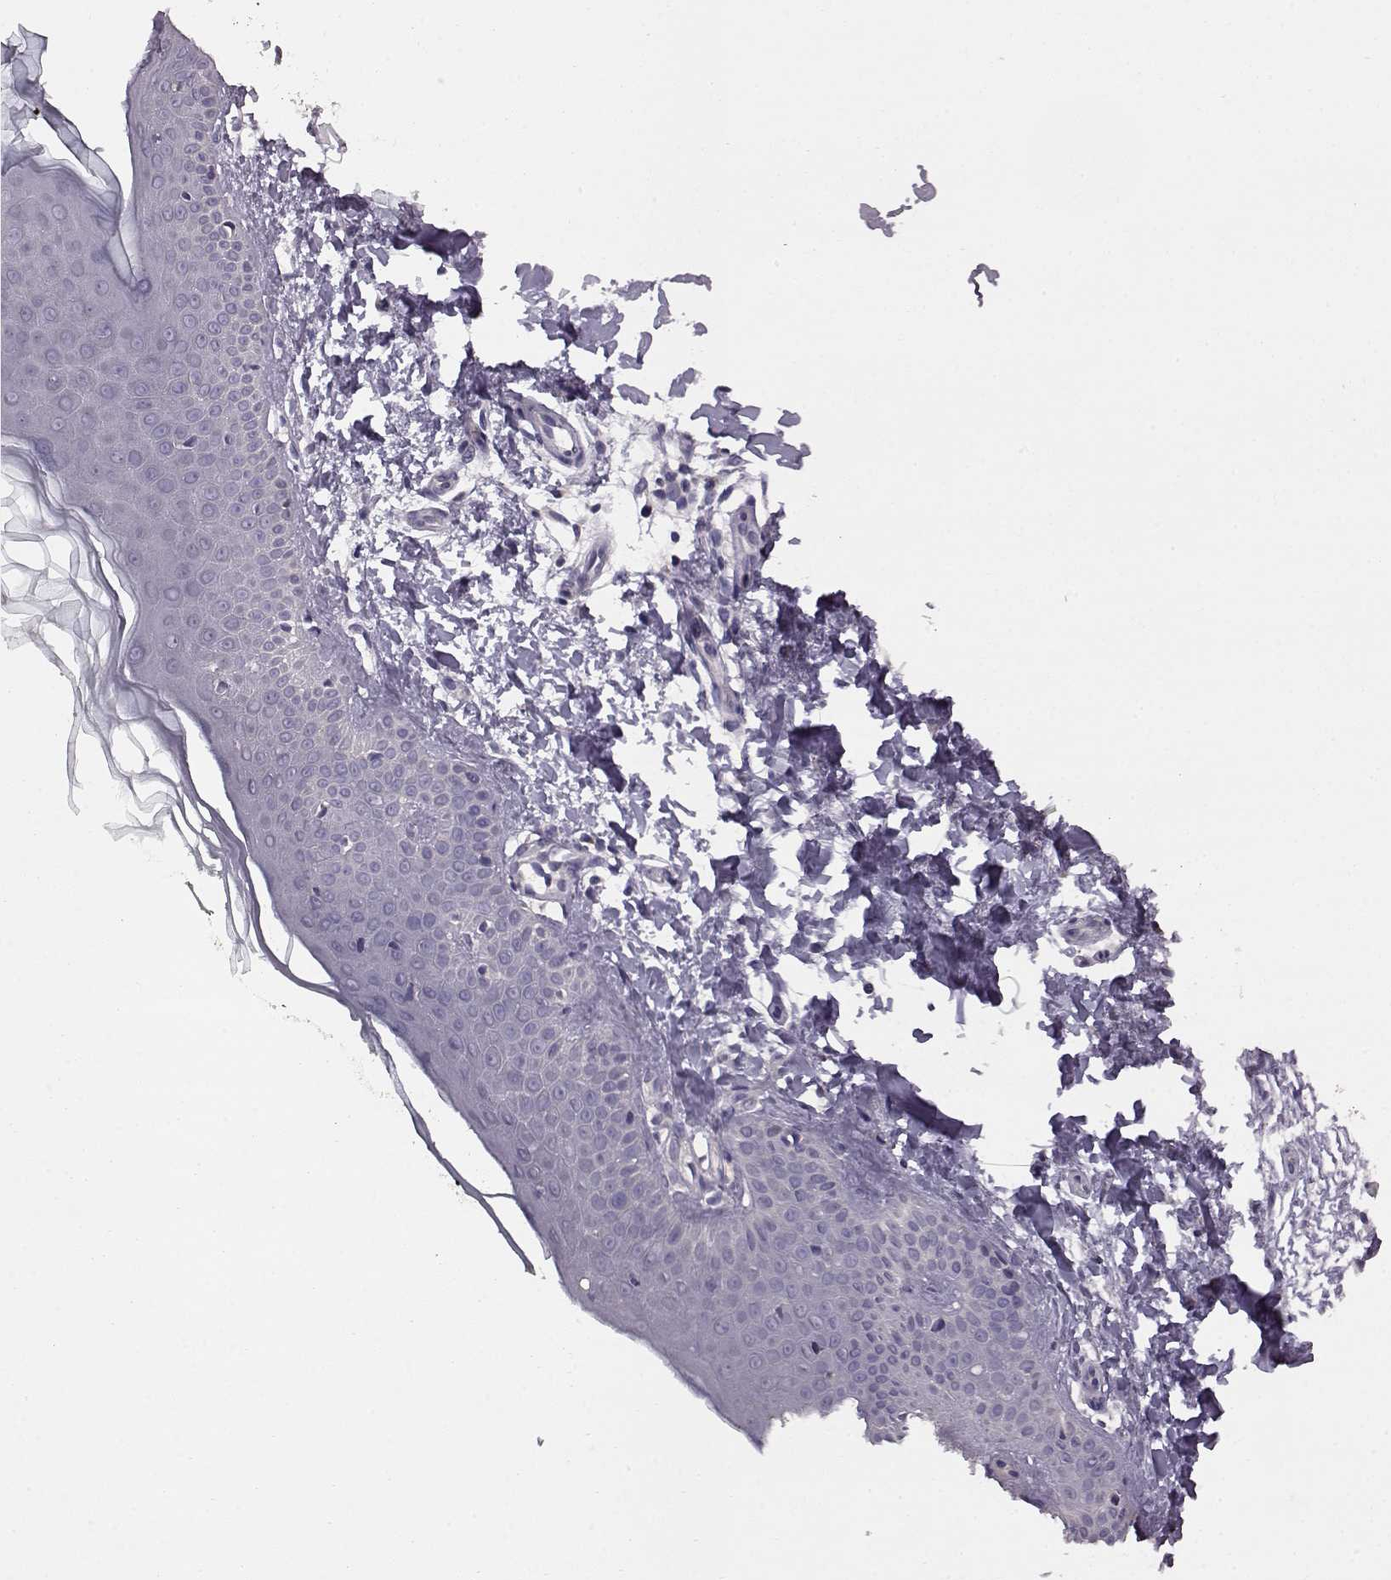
{"staining": {"intensity": "negative", "quantity": "none", "location": "none"}, "tissue": "skin", "cell_type": "Fibroblasts", "image_type": "normal", "snomed": [{"axis": "morphology", "description": "Normal tissue, NOS"}, {"axis": "topography", "description": "Skin"}], "caption": "Protein analysis of unremarkable skin reveals no significant expression in fibroblasts. Brightfield microscopy of immunohistochemistry stained with DAB (3,3'-diaminobenzidine) (brown) and hematoxylin (blue), captured at high magnification.", "gene": "ADGRG2", "patient": {"sex": "female", "age": 62}}